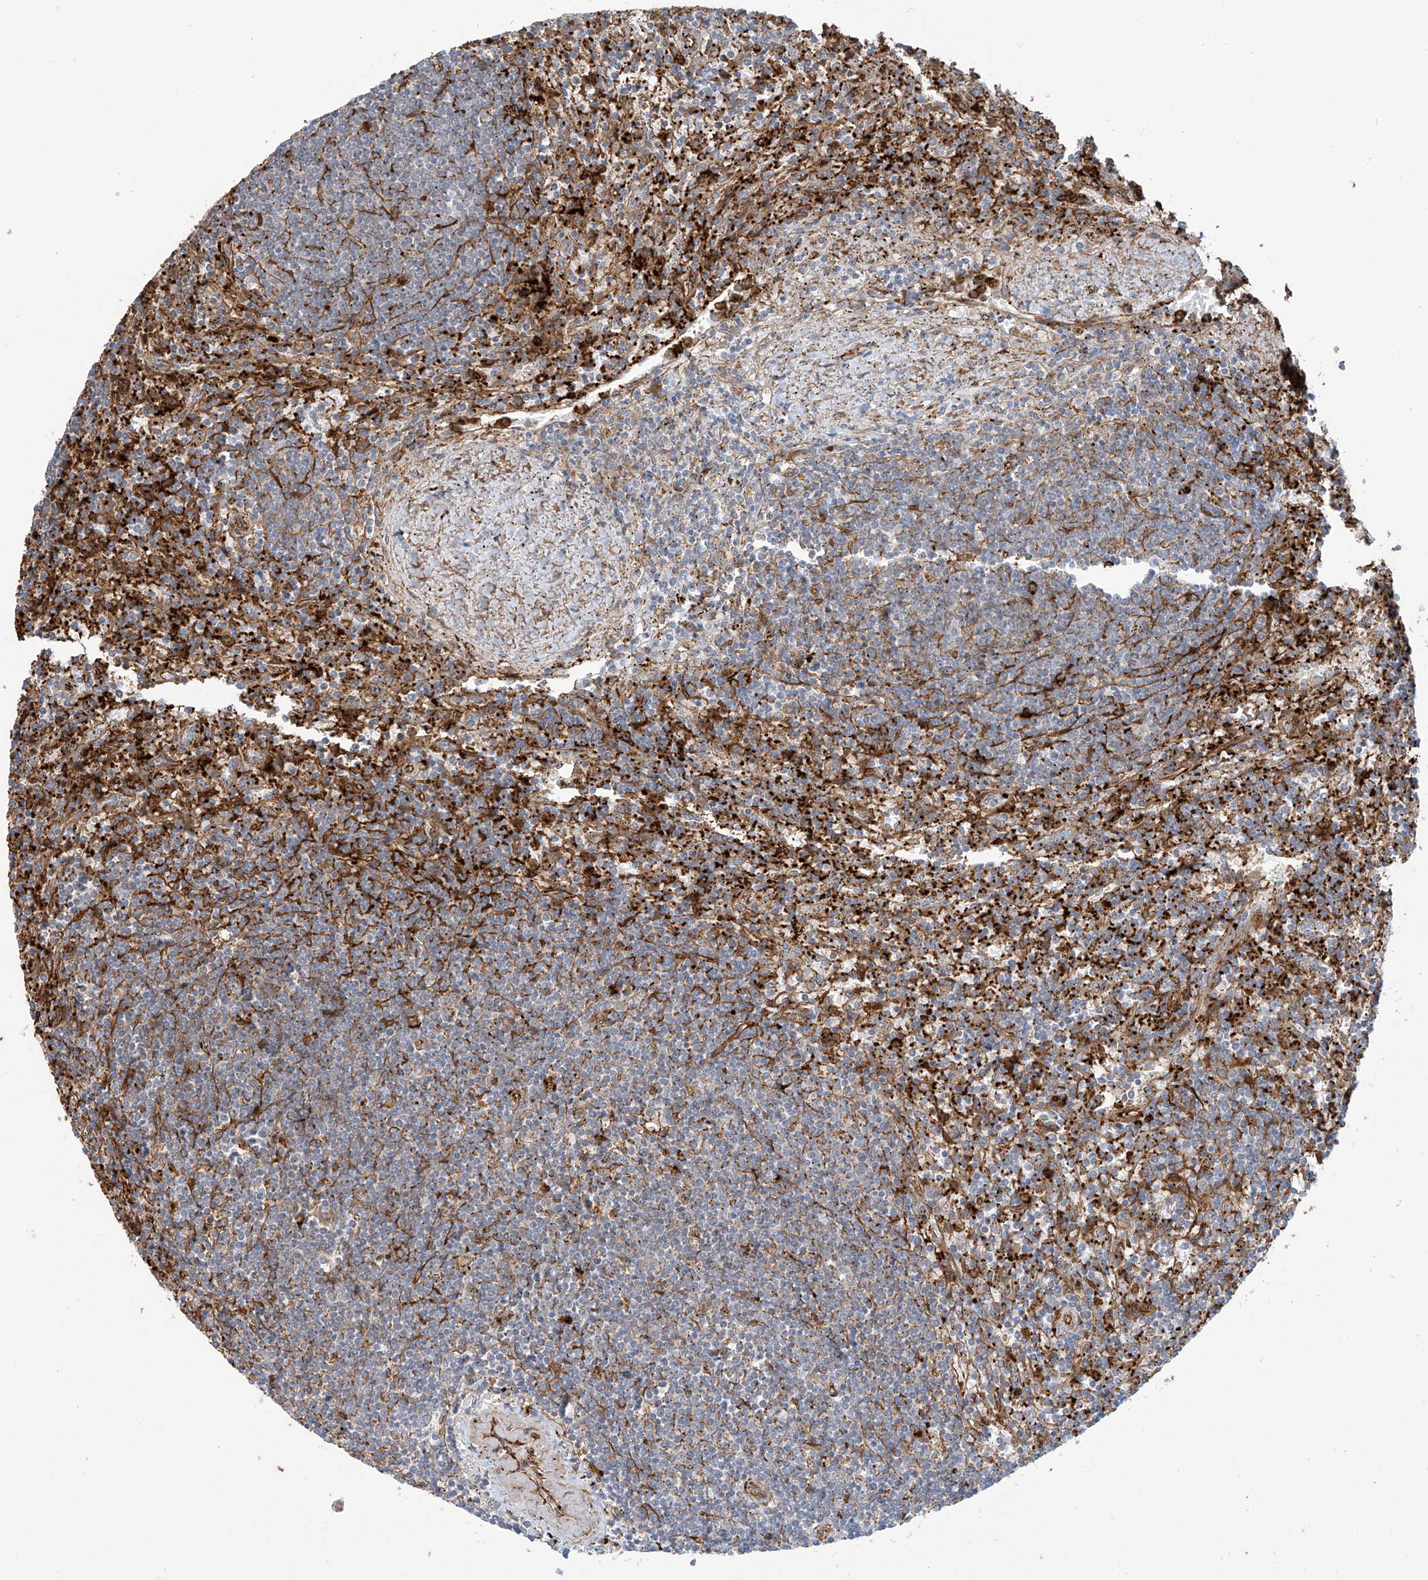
{"staining": {"intensity": "weak", "quantity": "<25%", "location": "cytoplasmic/membranous"}, "tissue": "lymphoma", "cell_type": "Tumor cells", "image_type": "cancer", "snomed": [{"axis": "morphology", "description": "Malignant lymphoma, non-Hodgkin's type, Low grade"}, {"axis": "topography", "description": "Spleen"}], "caption": "Lymphoma was stained to show a protein in brown. There is no significant expression in tumor cells.", "gene": "SLC9A2", "patient": {"sex": "male", "age": 76}}